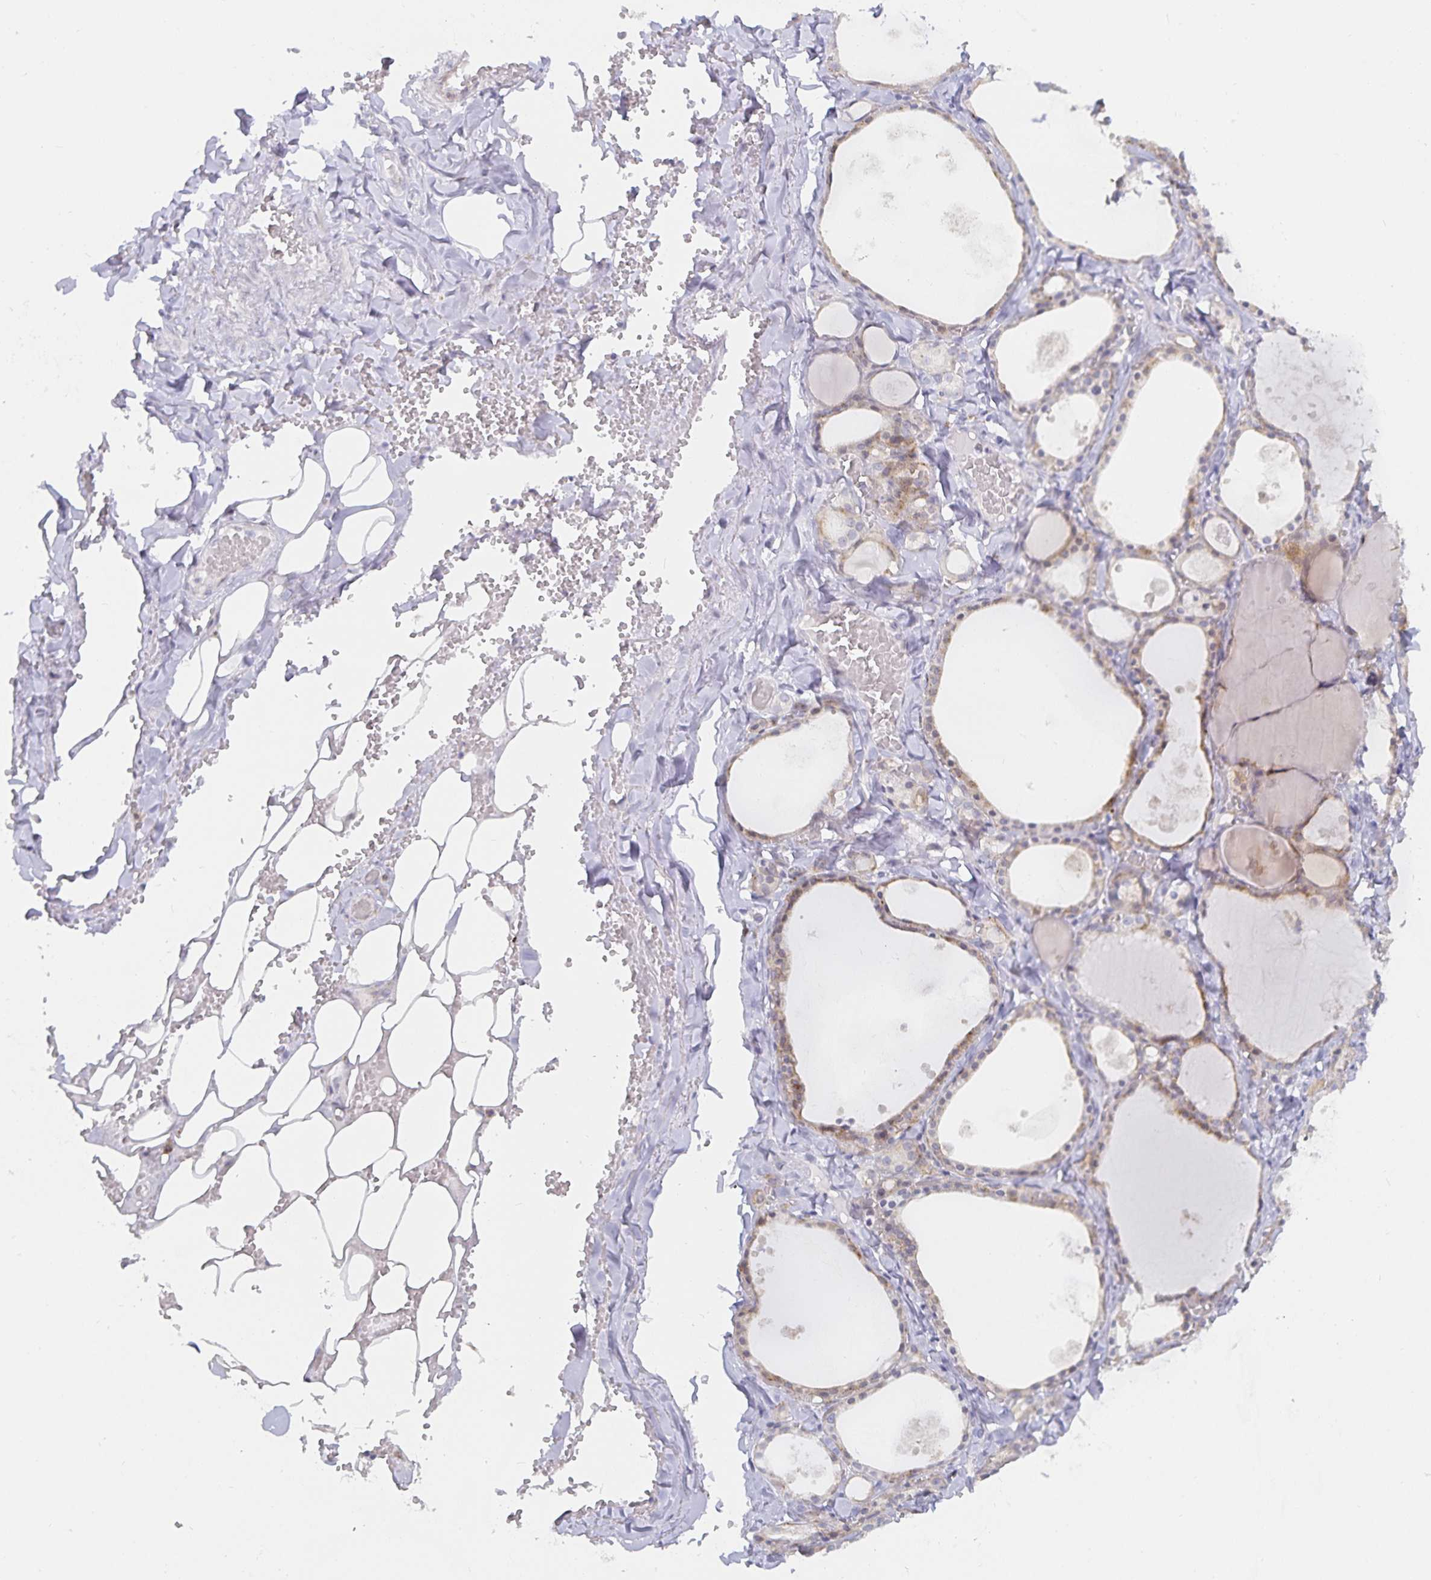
{"staining": {"intensity": "weak", "quantity": "<25%", "location": "cytoplasmic/membranous"}, "tissue": "thyroid gland", "cell_type": "Glandular cells", "image_type": "normal", "snomed": [{"axis": "morphology", "description": "Normal tissue, NOS"}, {"axis": "topography", "description": "Thyroid gland"}], "caption": "Immunohistochemistry (IHC) photomicrograph of normal thyroid gland: human thyroid gland stained with DAB (3,3'-diaminobenzidine) demonstrates no significant protein positivity in glandular cells. (Immunohistochemistry (IHC), brightfield microscopy, high magnification).", "gene": "S100G", "patient": {"sex": "male", "age": 56}}